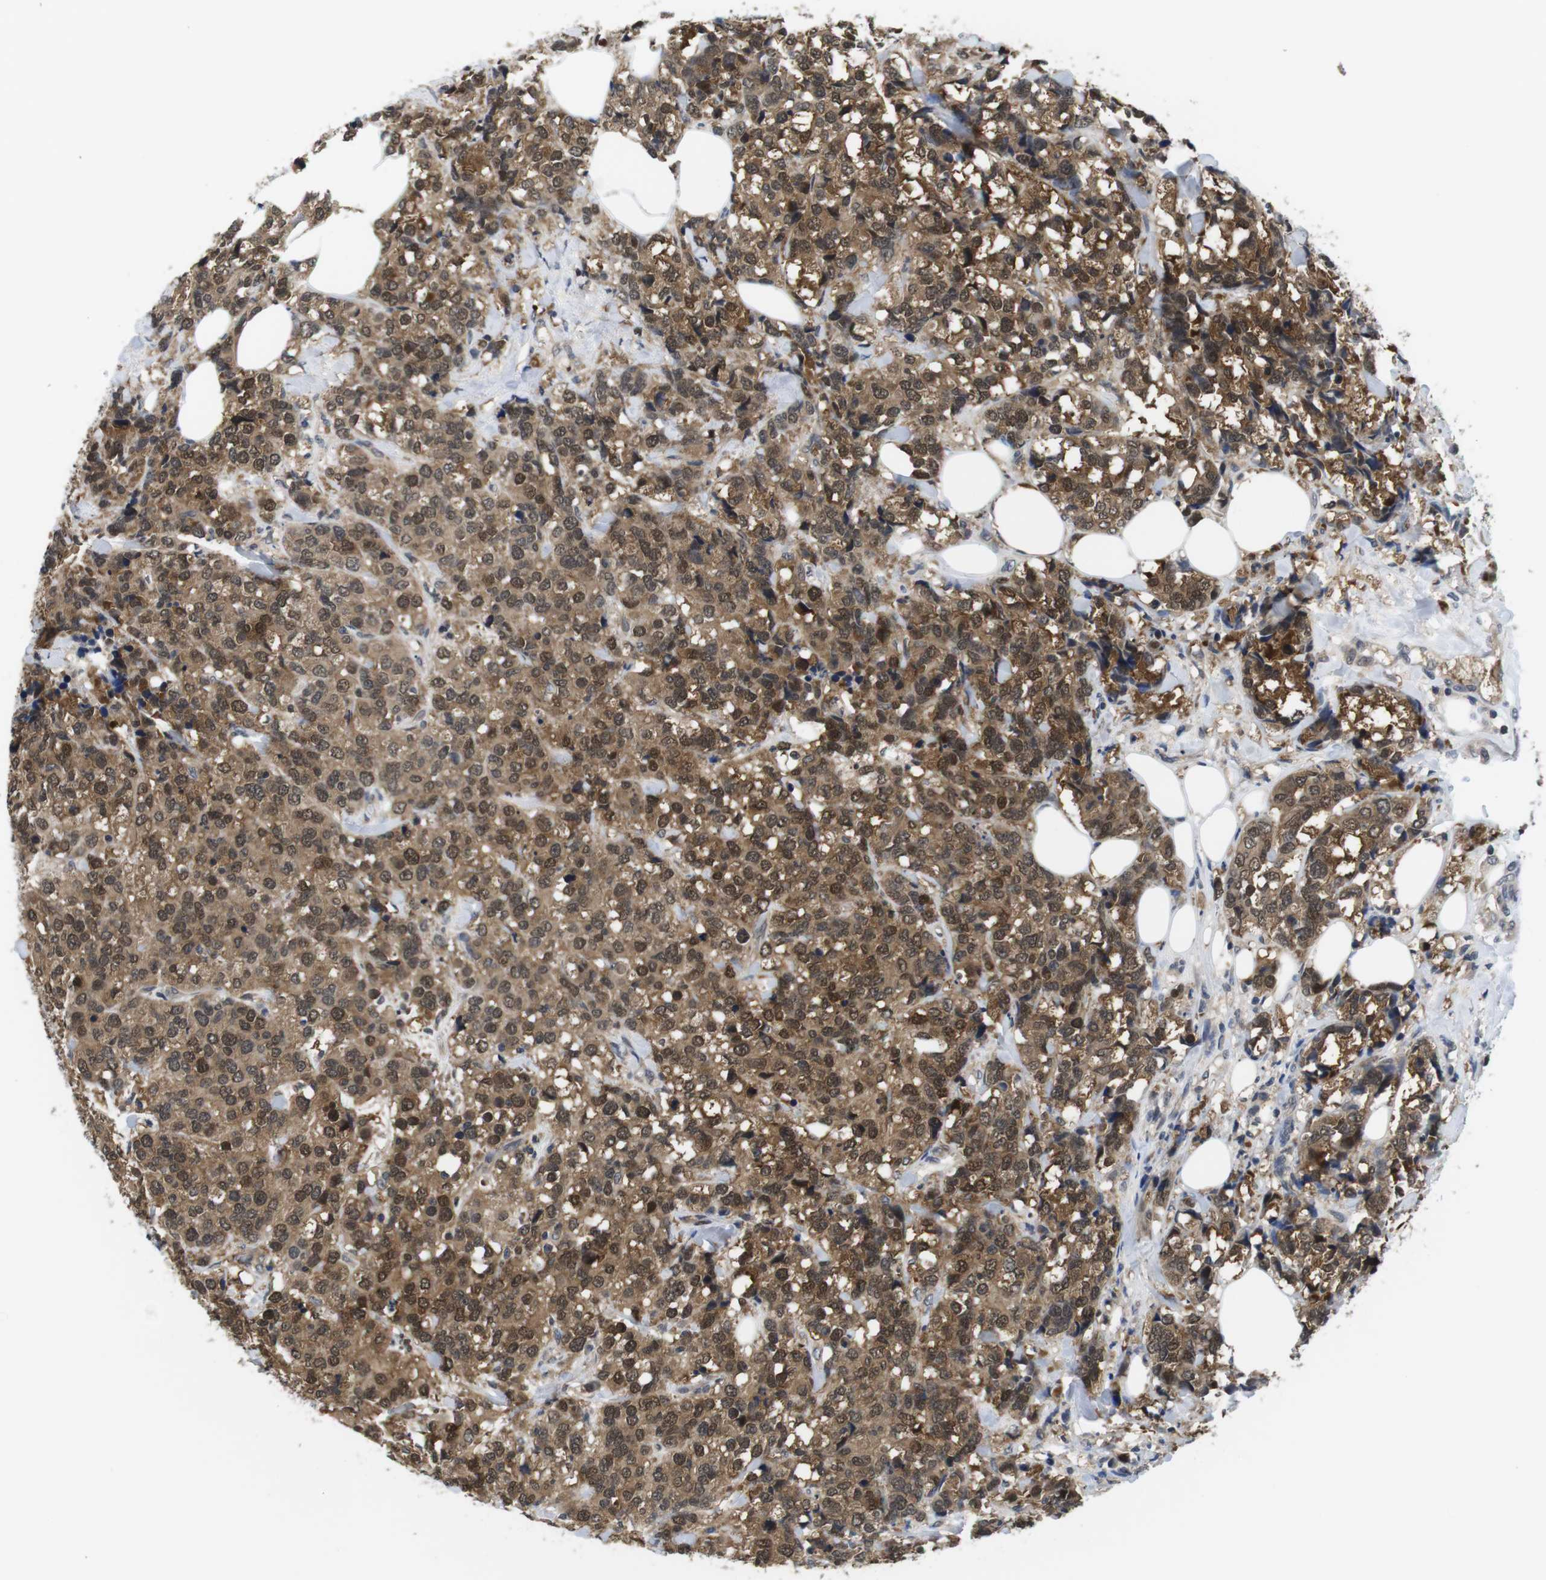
{"staining": {"intensity": "moderate", "quantity": ">75%", "location": "cytoplasmic/membranous,nuclear"}, "tissue": "breast cancer", "cell_type": "Tumor cells", "image_type": "cancer", "snomed": [{"axis": "morphology", "description": "Lobular carcinoma"}, {"axis": "topography", "description": "Breast"}], "caption": "High-power microscopy captured an immunohistochemistry image of breast lobular carcinoma, revealing moderate cytoplasmic/membranous and nuclear expression in about >75% of tumor cells. The staining was performed using DAB (3,3'-diaminobenzidine), with brown indicating positive protein expression. Nuclei are stained blue with hematoxylin.", "gene": "FADD", "patient": {"sex": "female", "age": 59}}